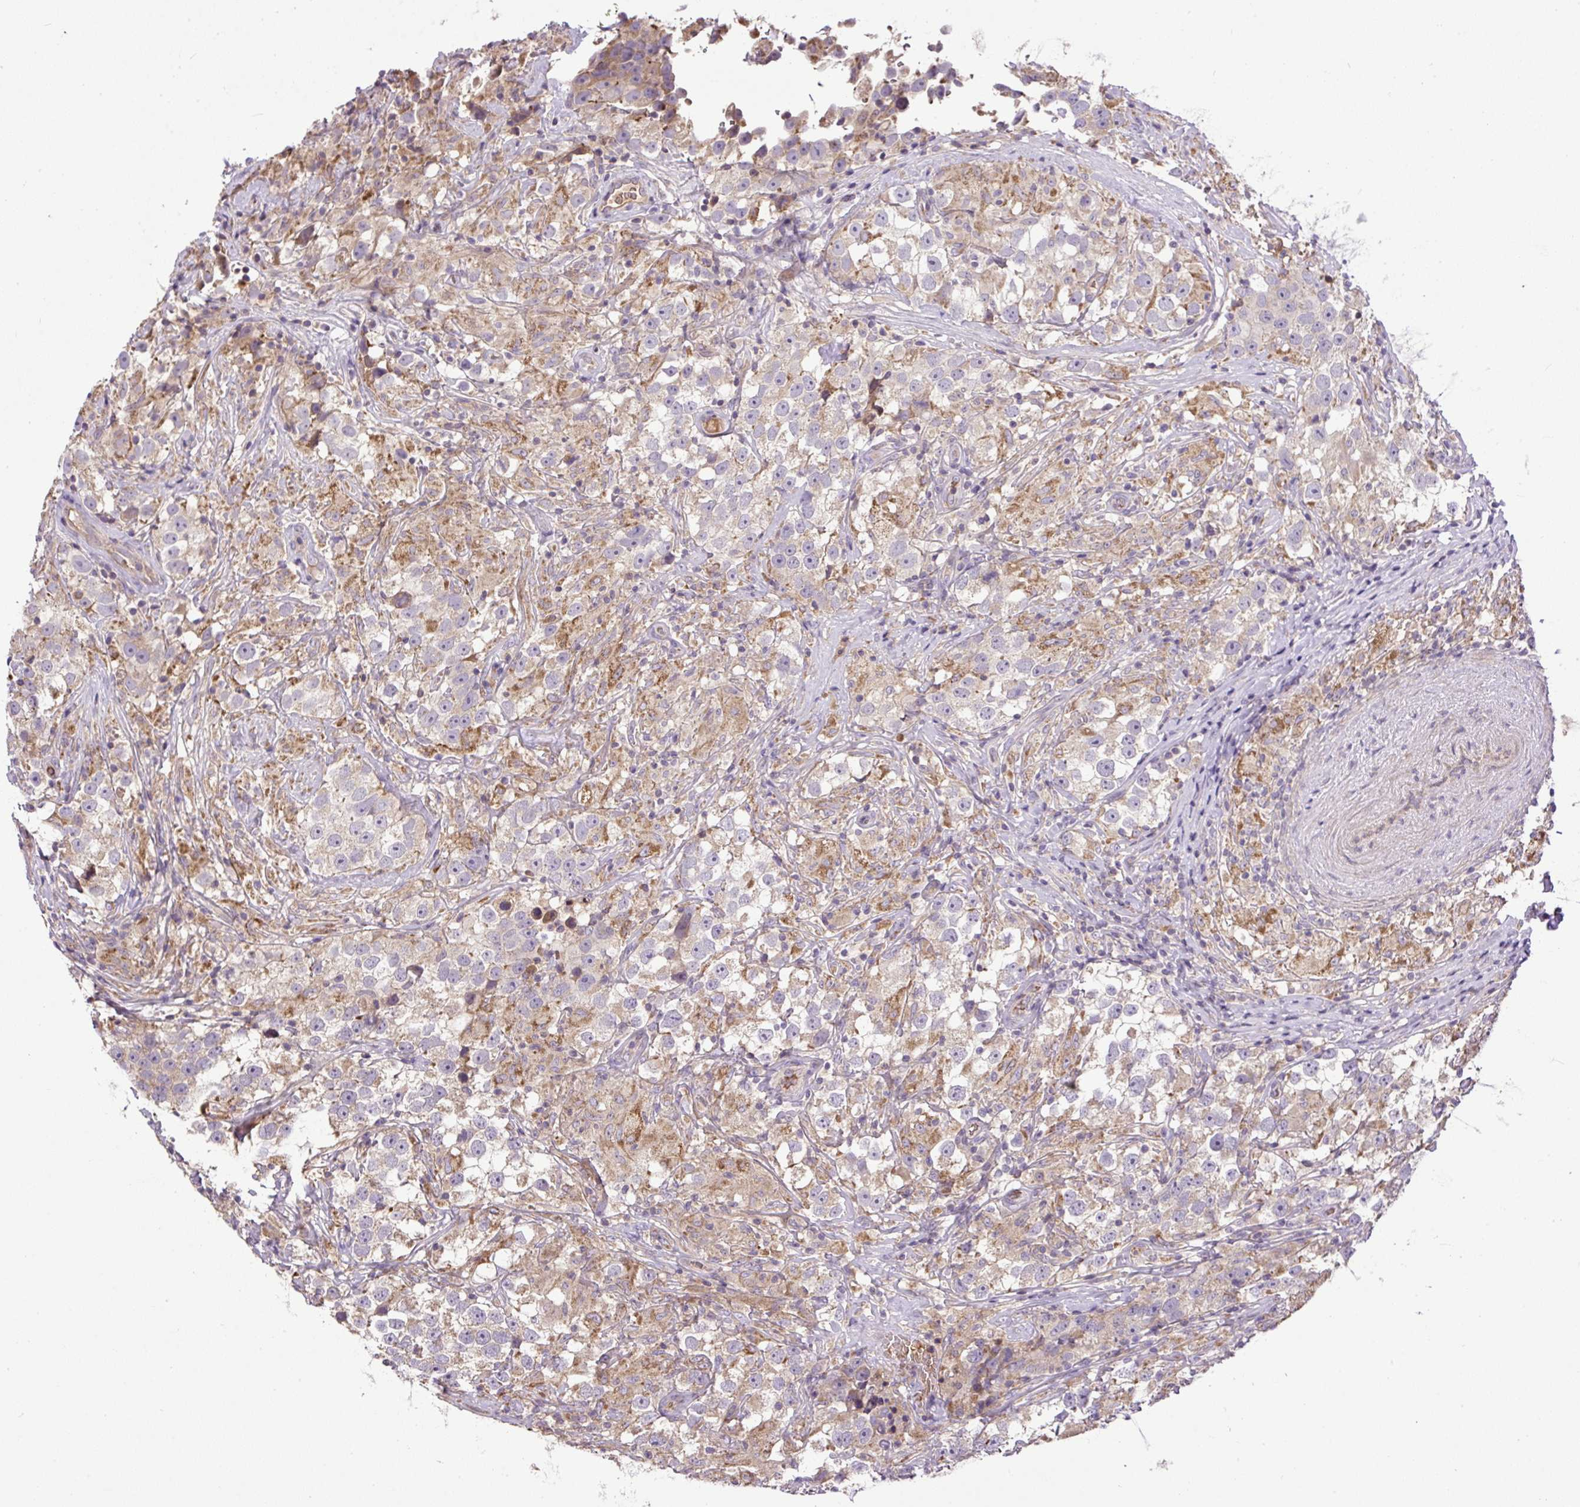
{"staining": {"intensity": "weak", "quantity": "<25%", "location": "cytoplasmic/membranous"}, "tissue": "testis cancer", "cell_type": "Tumor cells", "image_type": "cancer", "snomed": [{"axis": "morphology", "description": "Seminoma, NOS"}, {"axis": "topography", "description": "Testis"}], "caption": "A high-resolution micrograph shows immunohistochemistry staining of seminoma (testis), which exhibits no significant expression in tumor cells.", "gene": "CXCL13", "patient": {"sex": "male", "age": 46}}